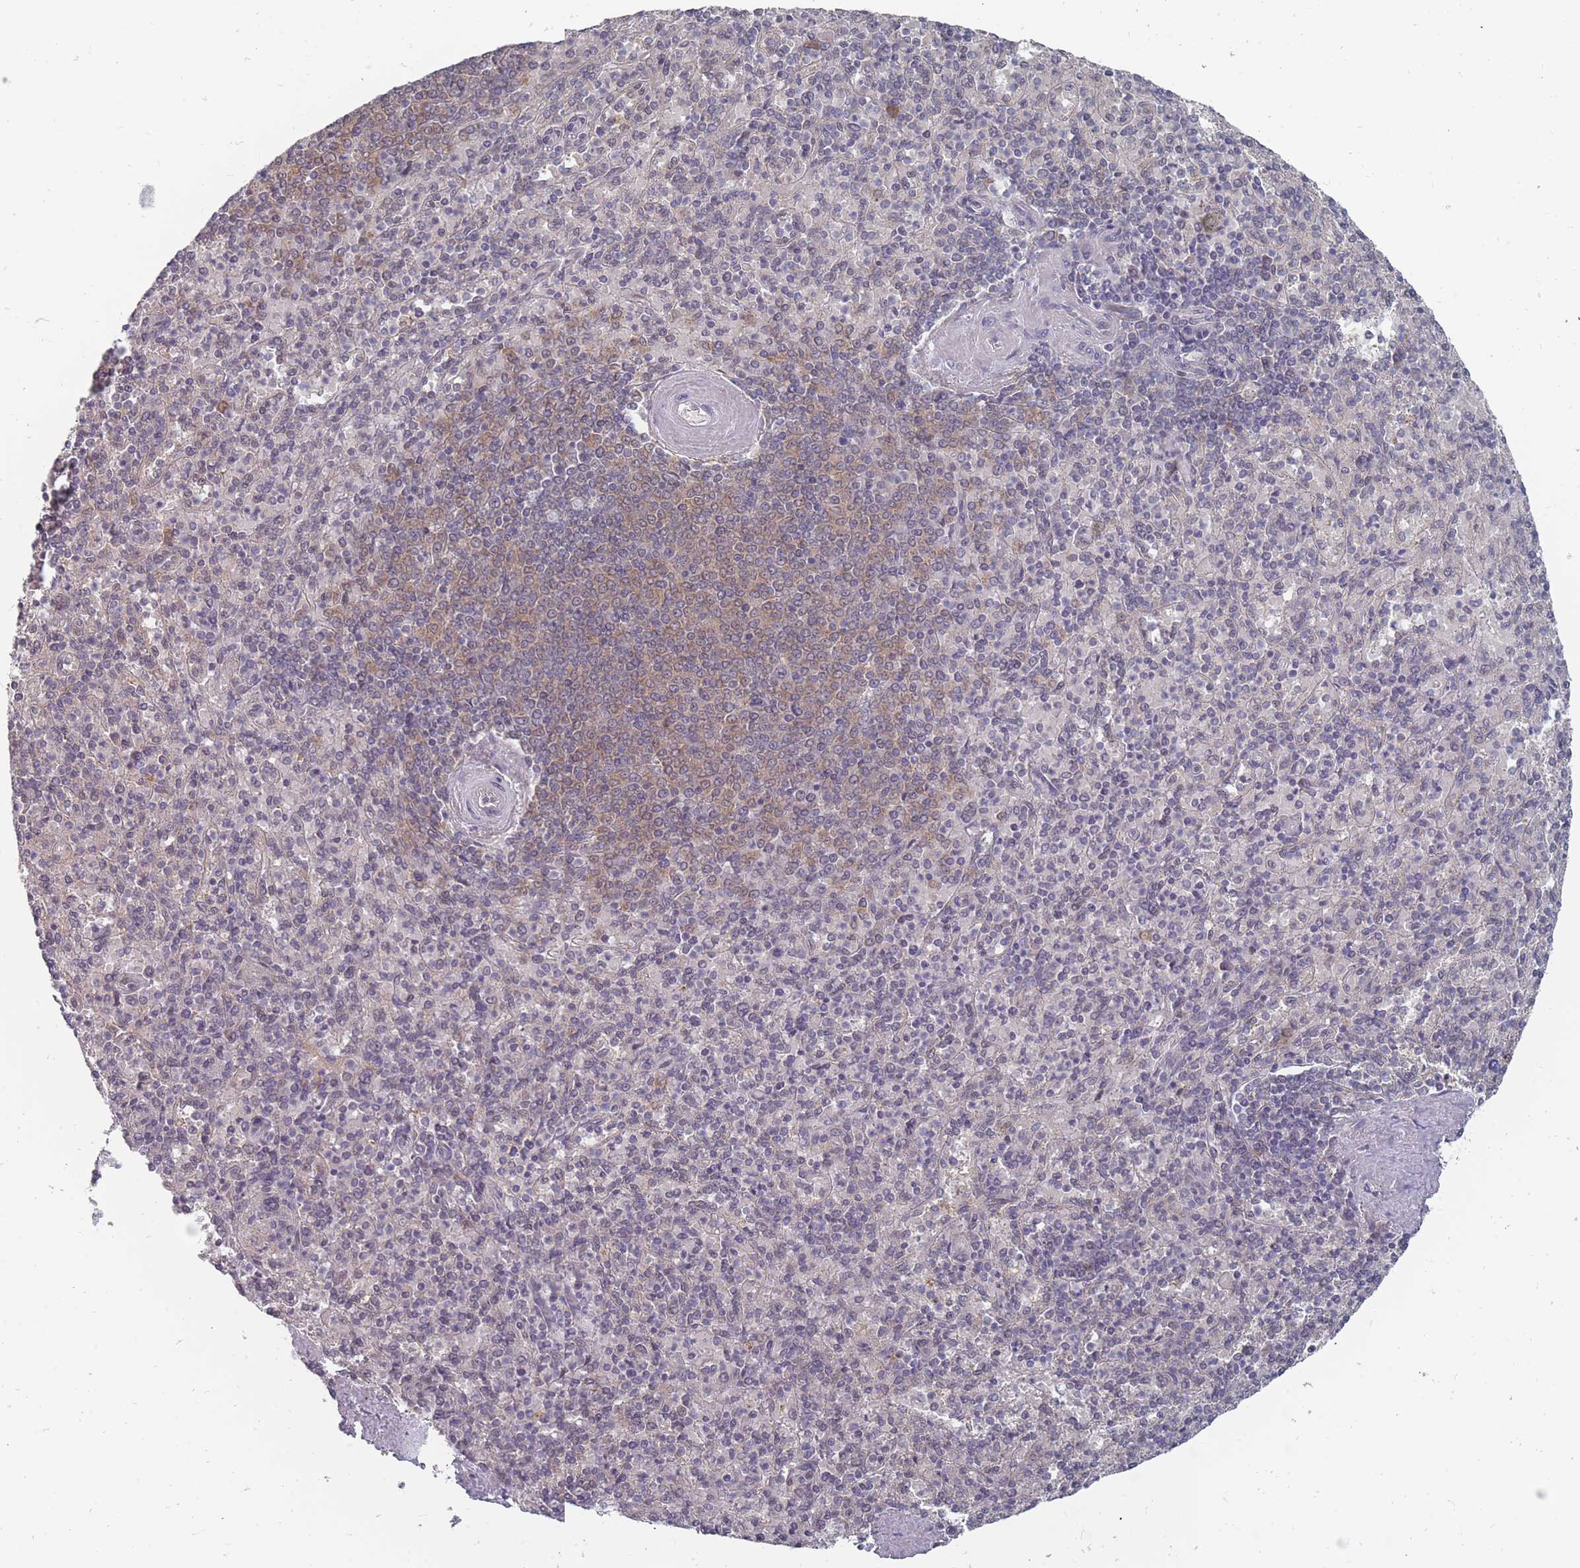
{"staining": {"intensity": "moderate", "quantity": "<25%", "location": "cytoplasmic/membranous"}, "tissue": "spleen", "cell_type": "Cells in red pulp", "image_type": "normal", "snomed": [{"axis": "morphology", "description": "Normal tissue, NOS"}, {"axis": "topography", "description": "Spleen"}], "caption": "Cells in red pulp reveal moderate cytoplasmic/membranous expression in approximately <25% of cells in normal spleen. The protein is shown in brown color, while the nuclei are stained blue.", "gene": "NKD1", "patient": {"sex": "male", "age": 82}}